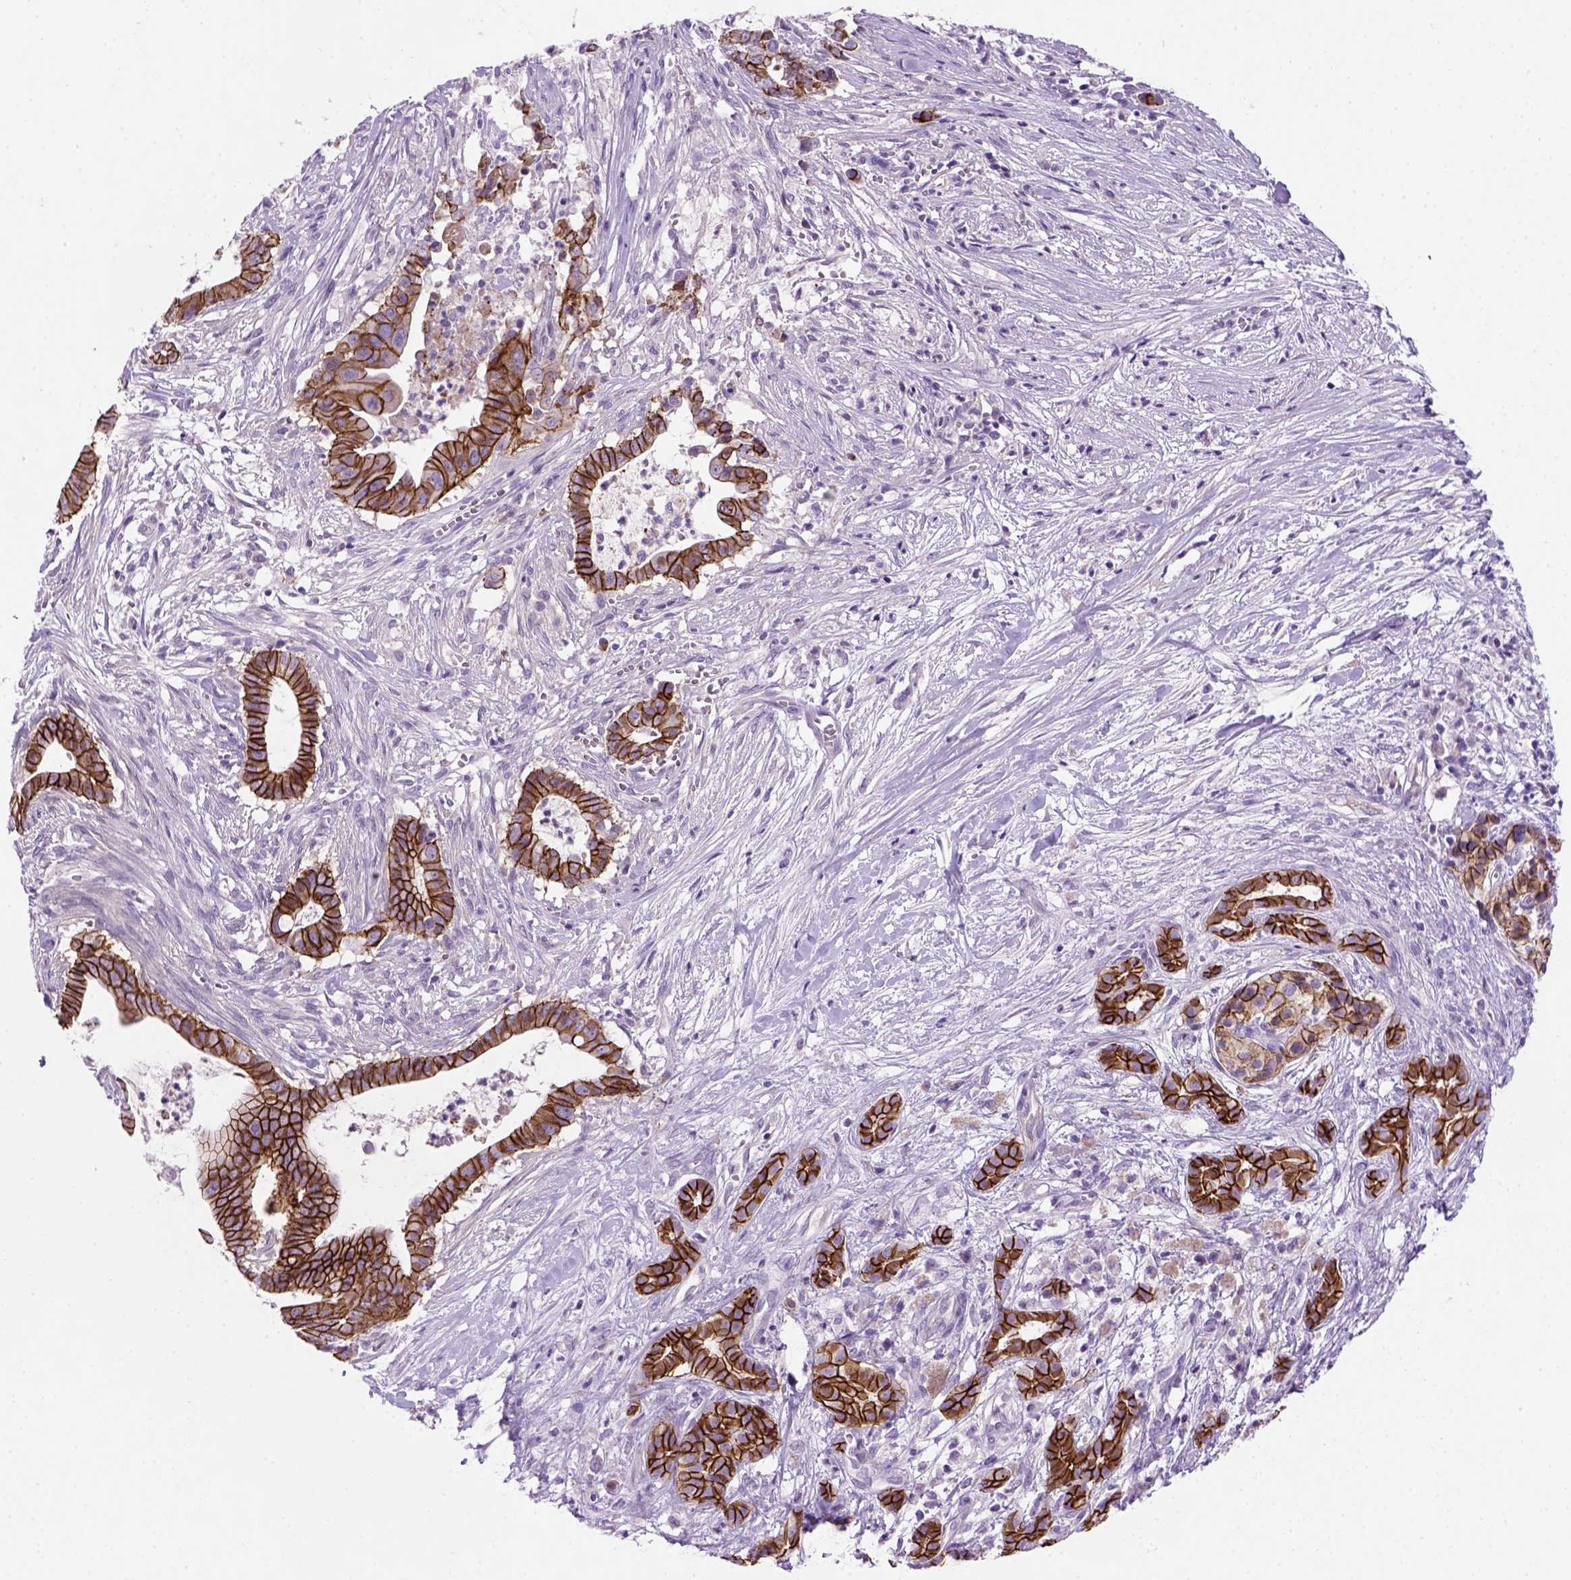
{"staining": {"intensity": "strong", "quantity": ">75%", "location": "cytoplasmic/membranous"}, "tissue": "pancreatic cancer", "cell_type": "Tumor cells", "image_type": "cancer", "snomed": [{"axis": "morphology", "description": "Adenocarcinoma, NOS"}, {"axis": "topography", "description": "Pancreas"}], "caption": "There is high levels of strong cytoplasmic/membranous positivity in tumor cells of pancreatic adenocarcinoma, as demonstrated by immunohistochemical staining (brown color).", "gene": "CDH1", "patient": {"sex": "male", "age": 61}}